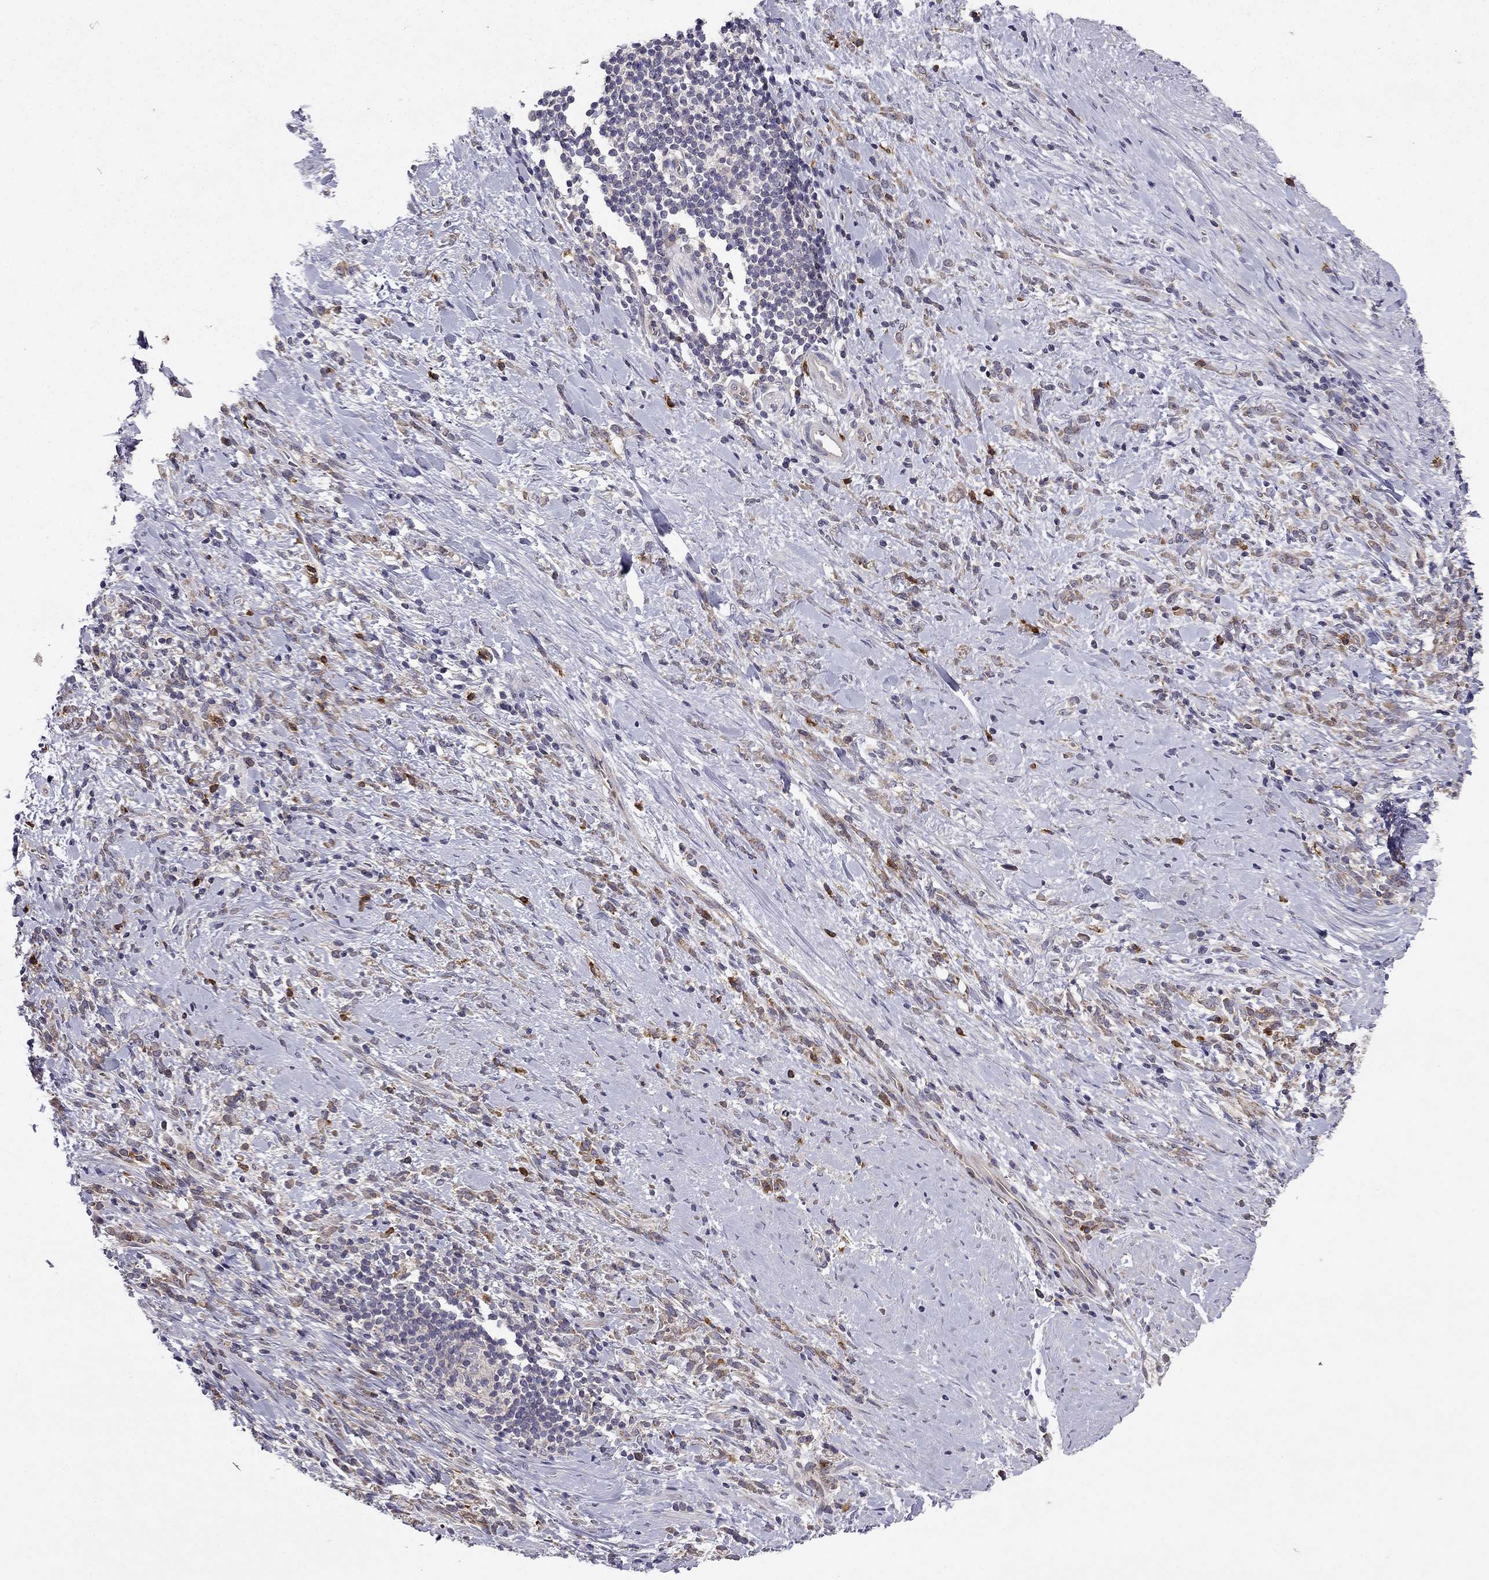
{"staining": {"intensity": "weak", "quantity": ">75%", "location": "cytoplasmic/membranous"}, "tissue": "stomach cancer", "cell_type": "Tumor cells", "image_type": "cancer", "snomed": [{"axis": "morphology", "description": "Adenocarcinoma, NOS"}, {"axis": "topography", "description": "Stomach"}], "caption": "The photomicrograph displays immunohistochemical staining of stomach cancer (adenocarcinoma). There is weak cytoplasmic/membranous positivity is appreciated in approximately >75% of tumor cells.", "gene": "STXBP5", "patient": {"sex": "female", "age": 57}}